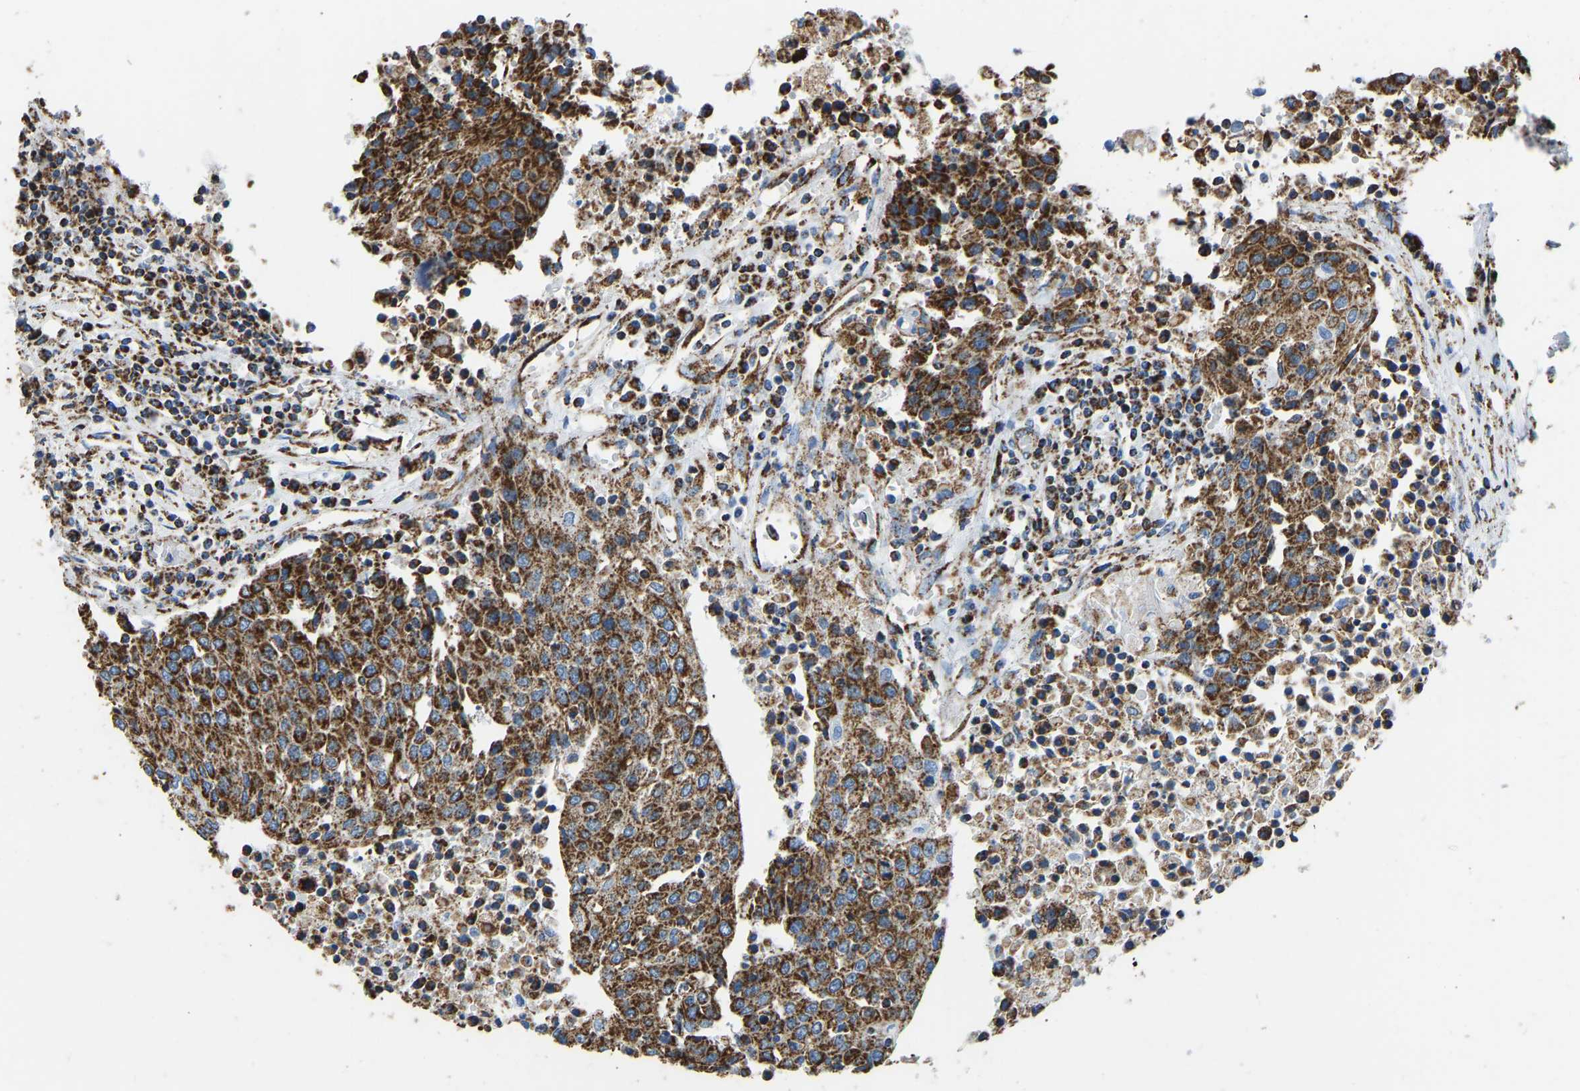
{"staining": {"intensity": "strong", "quantity": ">75%", "location": "cytoplasmic/membranous"}, "tissue": "urothelial cancer", "cell_type": "Tumor cells", "image_type": "cancer", "snomed": [{"axis": "morphology", "description": "Urothelial carcinoma, High grade"}, {"axis": "topography", "description": "Urinary bladder"}], "caption": "Urothelial carcinoma (high-grade) was stained to show a protein in brown. There is high levels of strong cytoplasmic/membranous expression in approximately >75% of tumor cells. The protein of interest is shown in brown color, while the nuclei are stained blue.", "gene": "IRX6", "patient": {"sex": "female", "age": 85}}